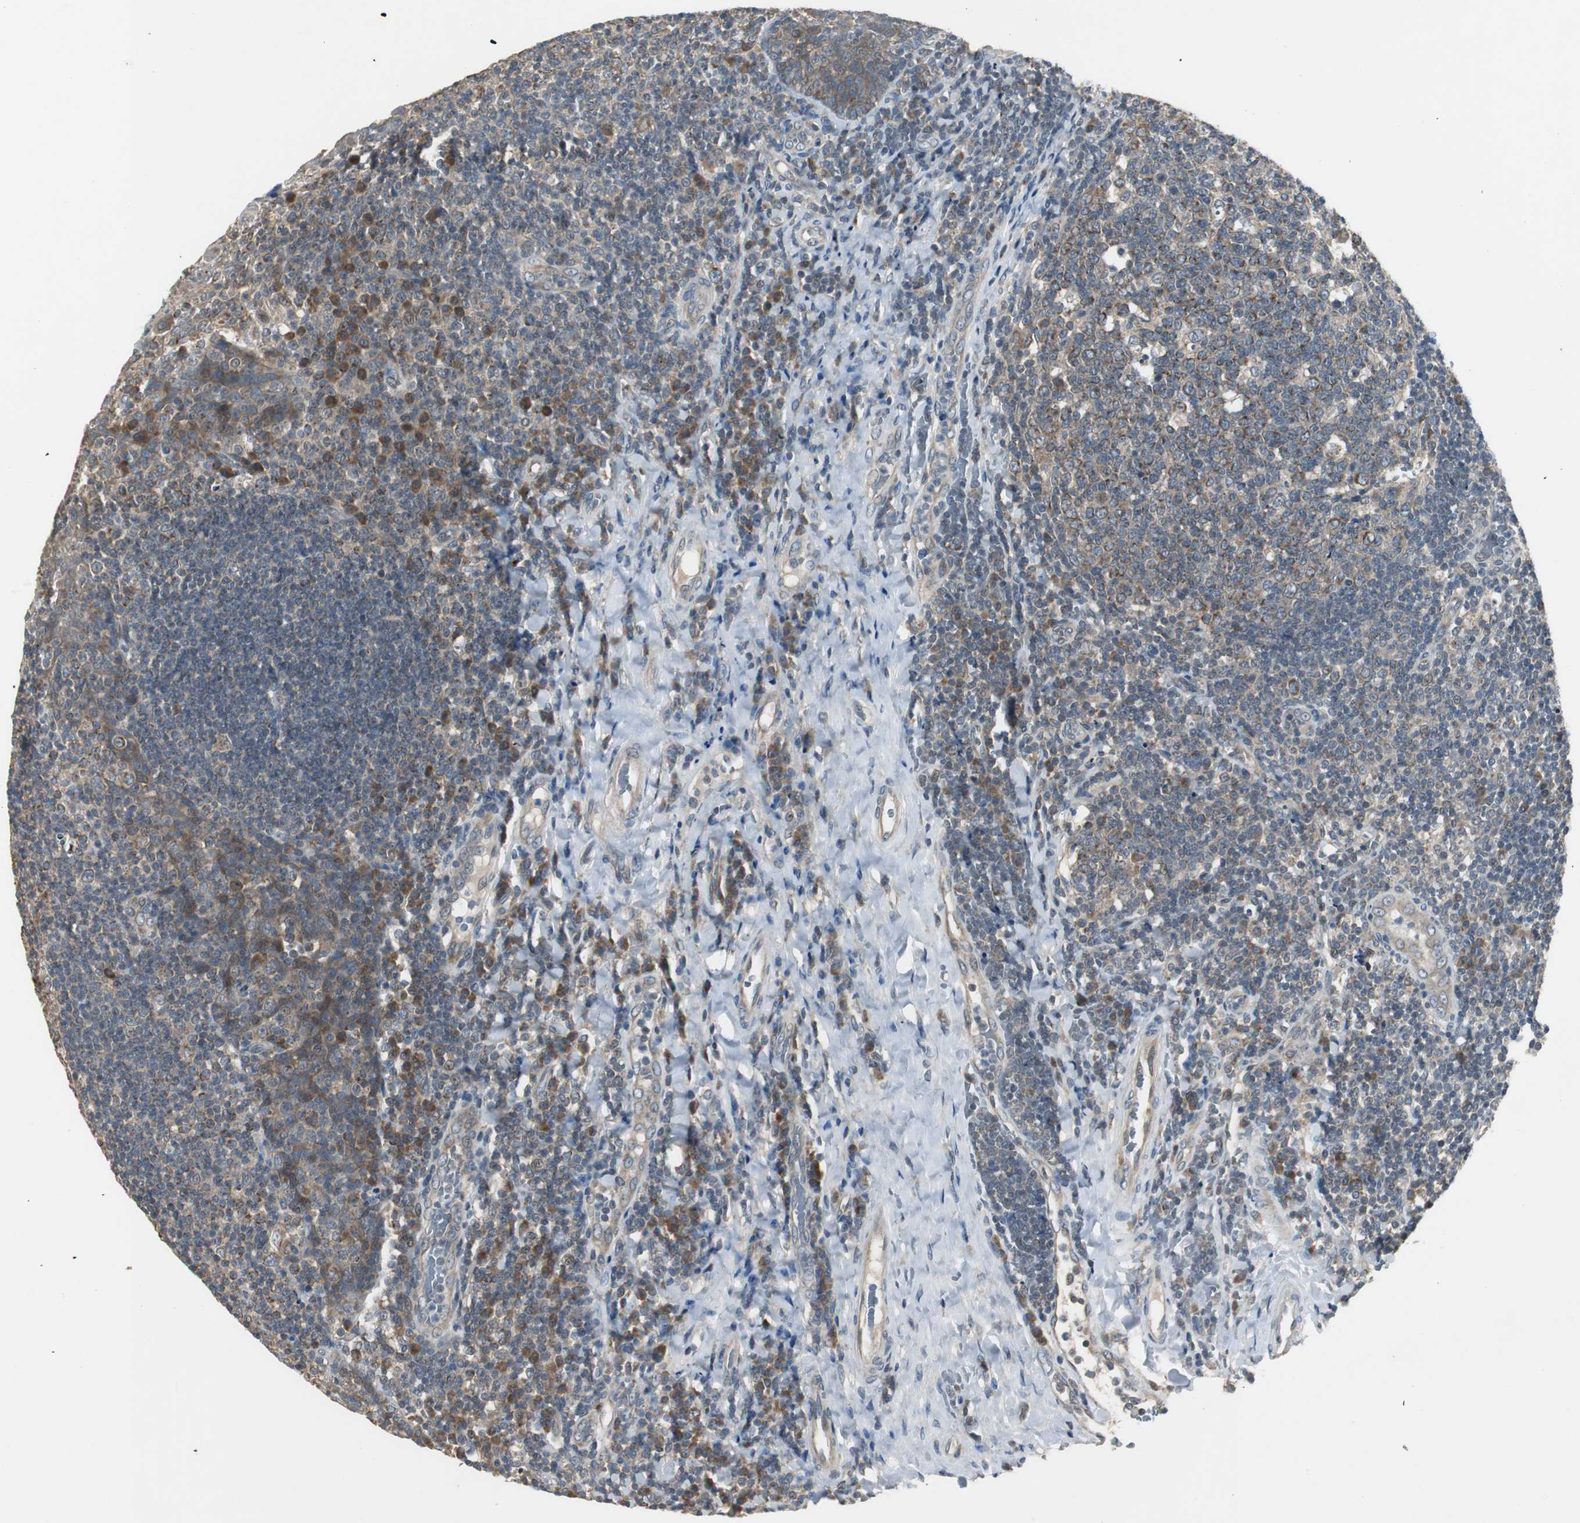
{"staining": {"intensity": "negative", "quantity": "none", "location": "none"}, "tissue": "tonsil", "cell_type": "Germinal center cells", "image_type": "normal", "snomed": [{"axis": "morphology", "description": "Normal tissue, NOS"}, {"axis": "topography", "description": "Tonsil"}], "caption": "A high-resolution image shows immunohistochemistry (IHC) staining of normal tonsil, which displays no significant expression in germinal center cells. (DAB (3,3'-diaminobenzidine) IHC visualized using brightfield microscopy, high magnification).", "gene": "MYT1", "patient": {"sex": "male", "age": 17}}